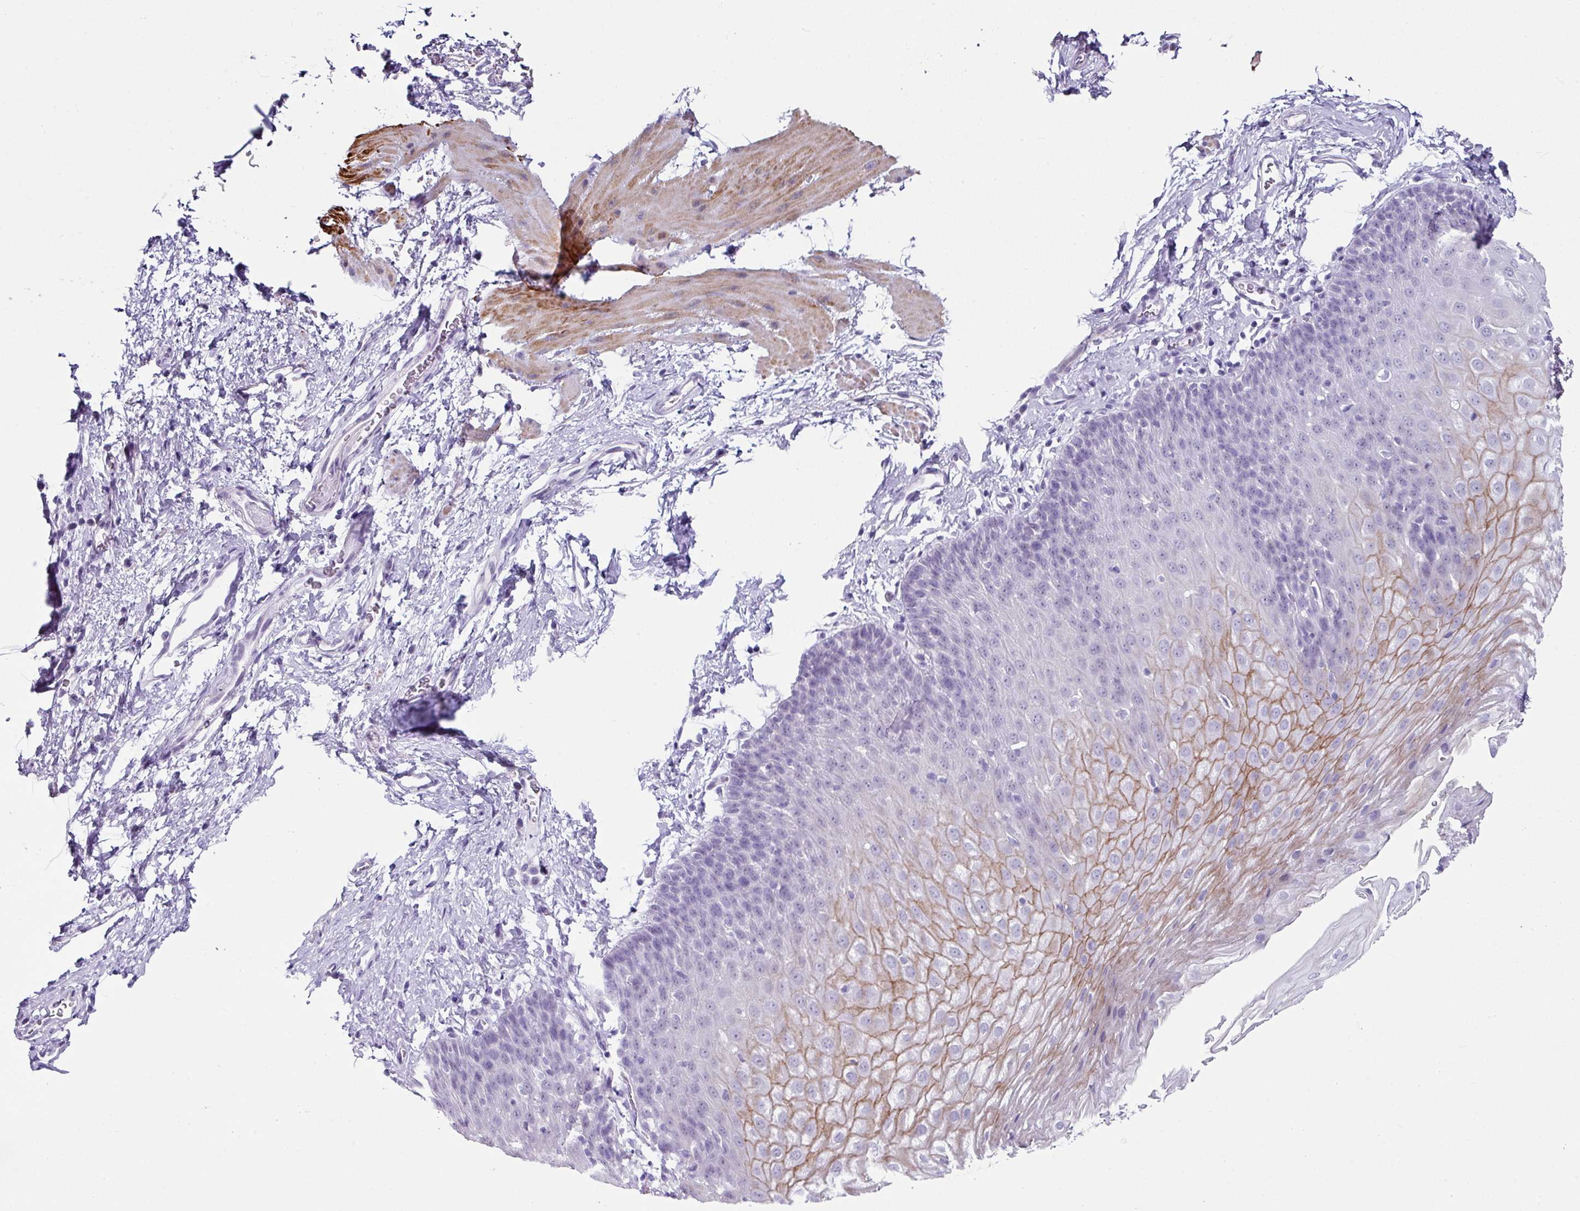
{"staining": {"intensity": "moderate", "quantity": "<25%", "location": "cytoplasmic/membranous"}, "tissue": "esophagus", "cell_type": "Squamous epithelial cells", "image_type": "normal", "snomed": [{"axis": "morphology", "description": "Normal tissue, NOS"}, {"axis": "topography", "description": "Esophagus"}], "caption": "Esophagus stained with IHC reveals moderate cytoplasmic/membranous expression in about <25% of squamous epithelial cells.", "gene": "TRA2A", "patient": {"sex": "female", "age": 61}}